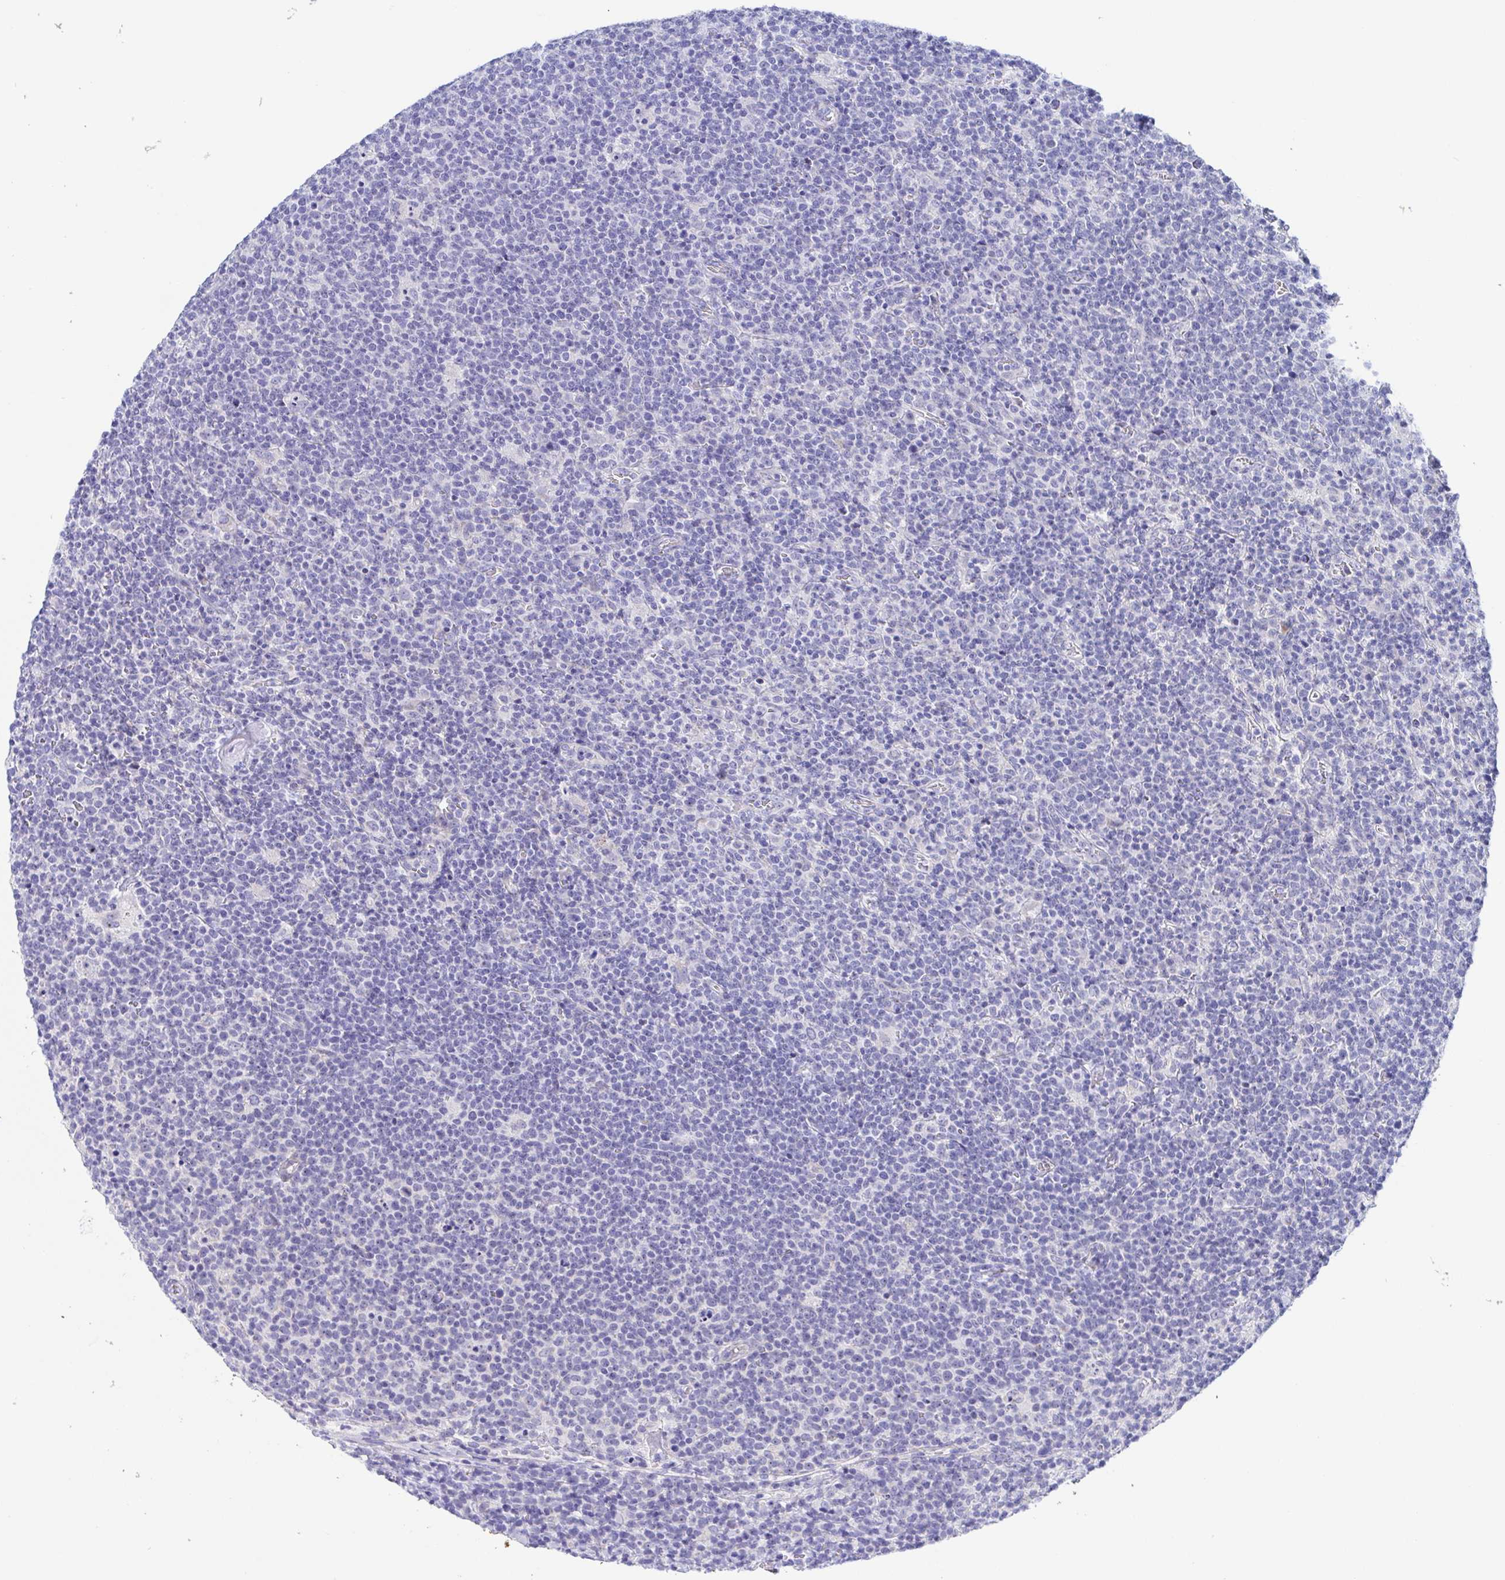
{"staining": {"intensity": "negative", "quantity": "none", "location": "none"}, "tissue": "lymphoma", "cell_type": "Tumor cells", "image_type": "cancer", "snomed": [{"axis": "morphology", "description": "Malignant lymphoma, non-Hodgkin's type, High grade"}, {"axis": "topography", "description": "Lymph node"}], "caption": "Tumor cells are negative for brown protein staining in lymphoma.", "gene": "MUCL3", "patient": {"sex": "male", "age": 61}}